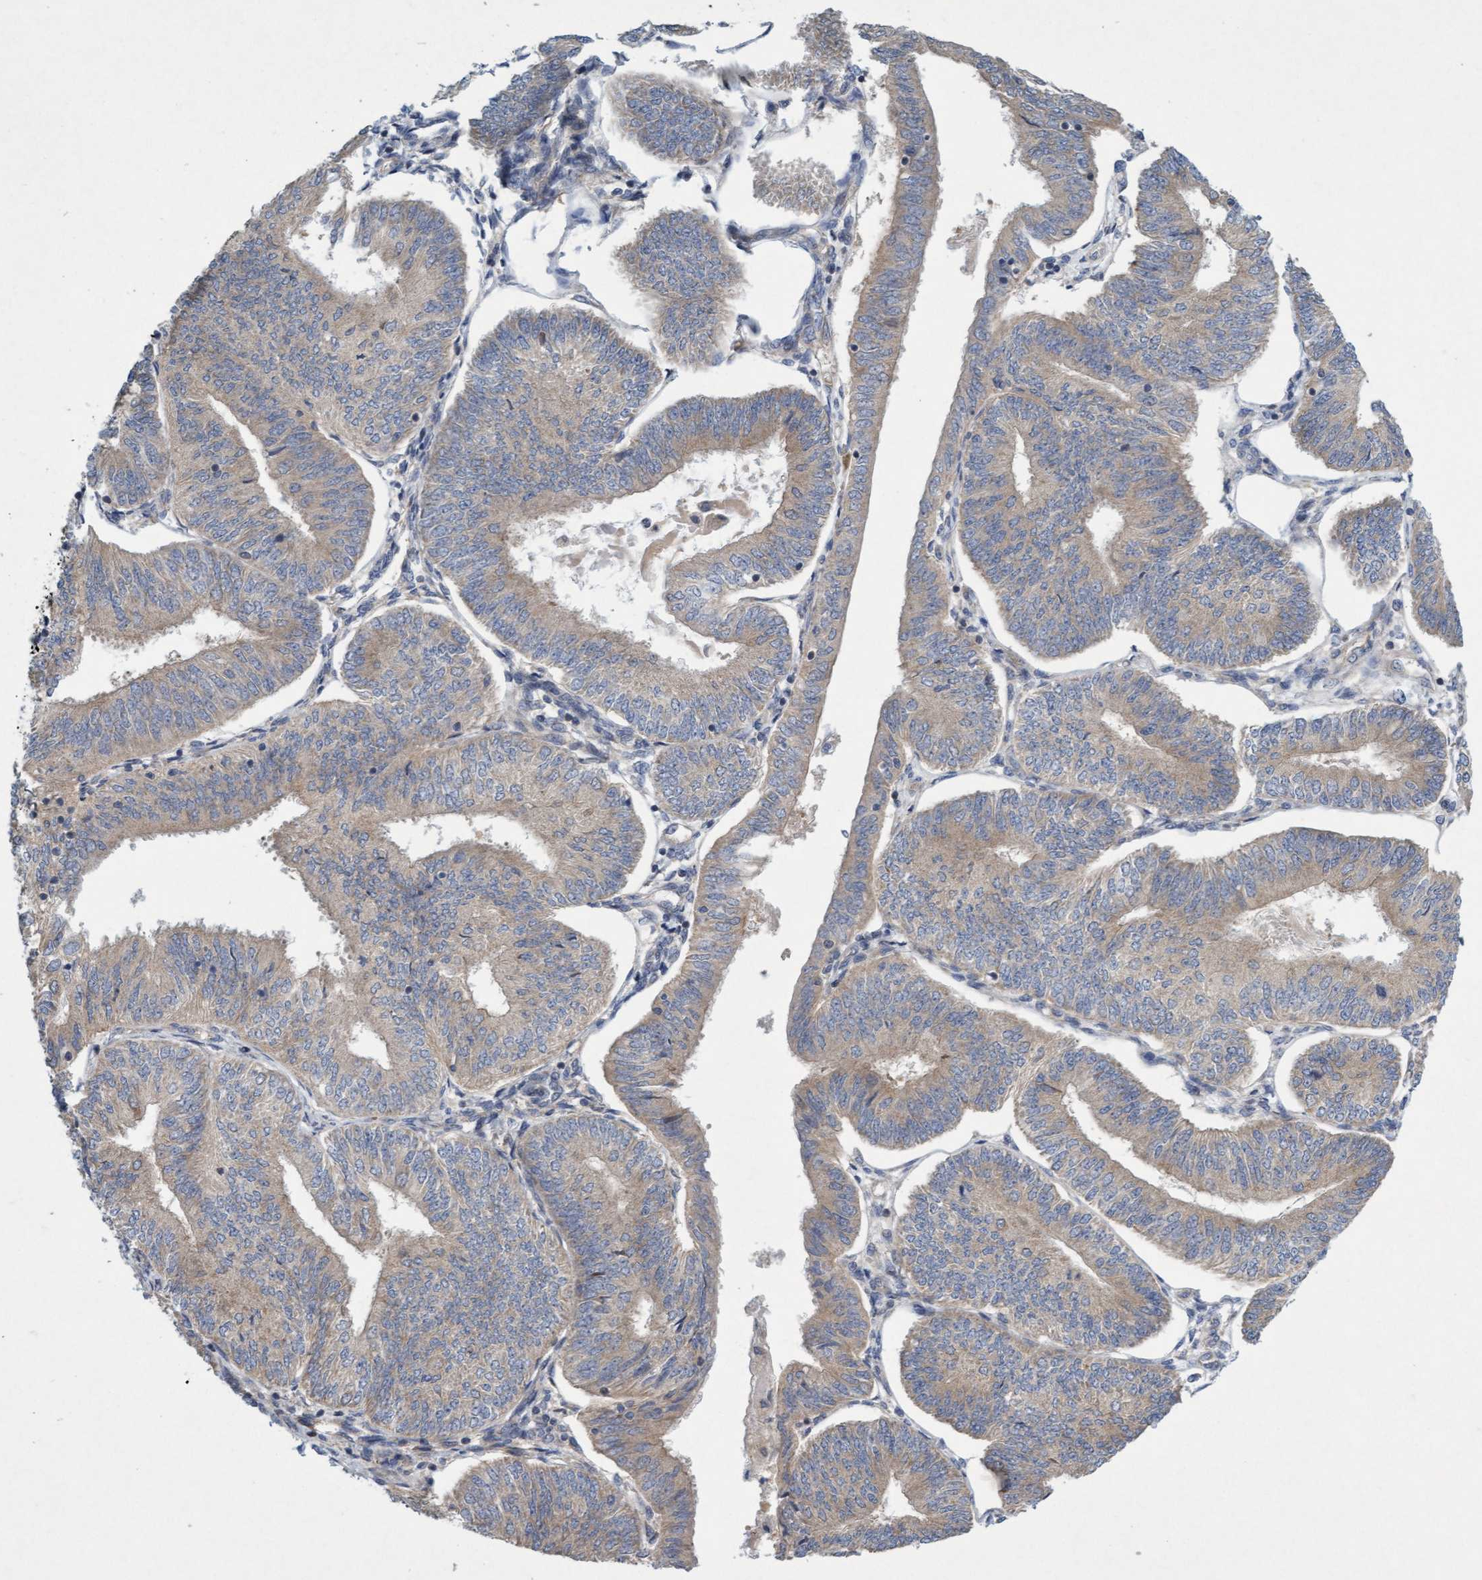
{"staining": {"intensity": "weak", "quantity": ">75%", "location": "cytoplasmic/membranous"}, "tissue": "endometrial cancer", "cell_type": "Tumor cells", "image_type": "cancer", "snomed": [{"axis": "morphology", "description": "Adenocarcinoma, NOS"}, {"axis": "topography", "description": "Endometrium"}], "caption": "Human adenocarcinoma (endometrial) stained with a brown dye shows weak cytoplasmic/membranous positive staining in approximately >75% of tumor cells.", "gene": "DDHD2", "patient": {"sex": "female", "age": 58}}